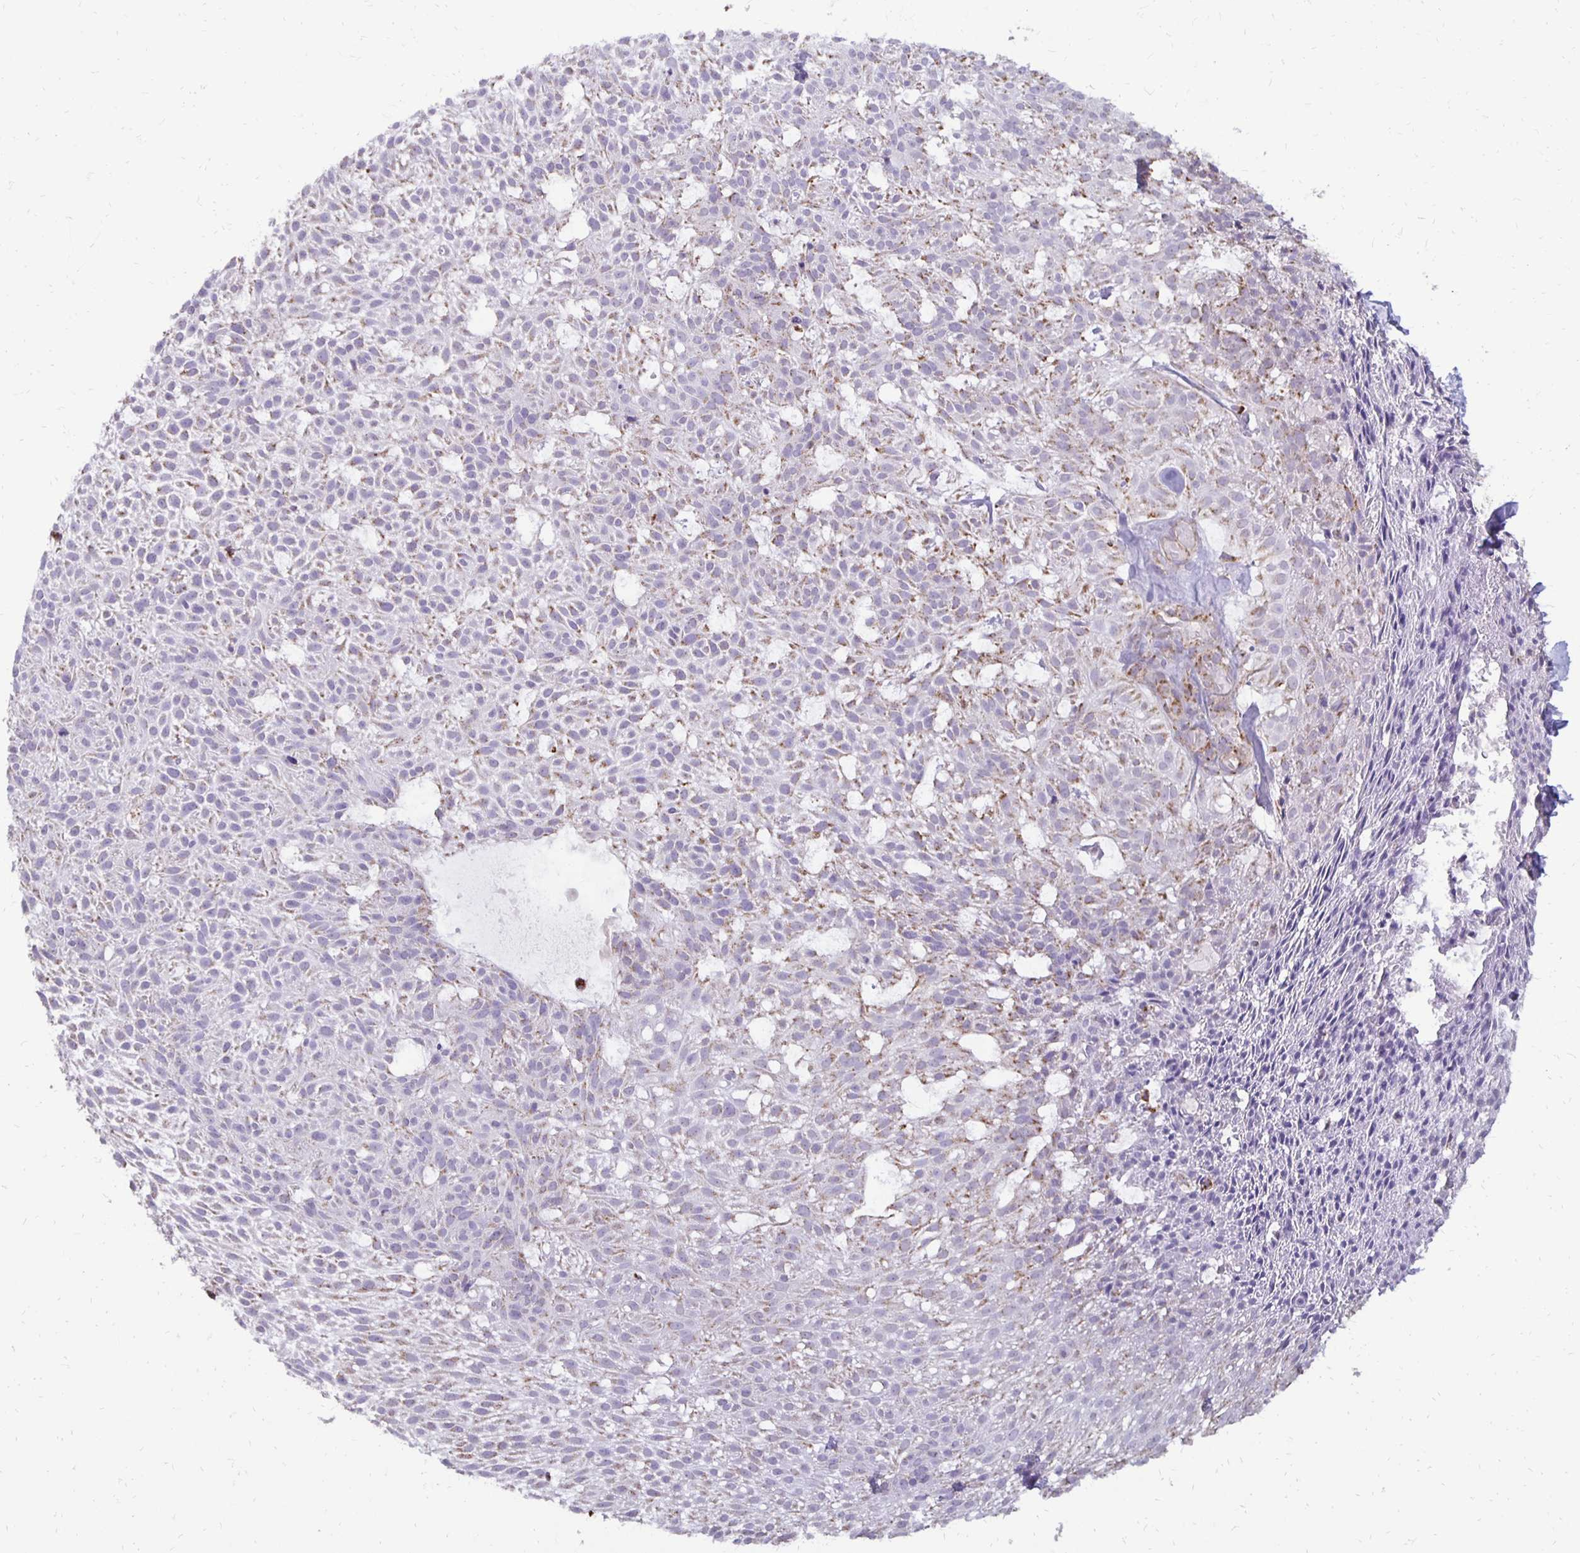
{"staining": {"intensity": "moderate", "quantity": "<25%", "location": "cytoplasmic/membranous"}, "tissue": "skin cancer", "cell_type": "Tumor cells", "image_type": "cancer", "snomed": [{"axis": "morphology", "description": "Basal cell carcinoma"}, {"axis": "topography", "description": "Skin"}], "caption": "A low amount of moderate cytoplasmic/membranous expression is appreciated in approximately <25% of tumor cells in skin basal cell carcinoma tissue.", "gene": "IER3", "patient": {"sex": "female", "age": 78}}